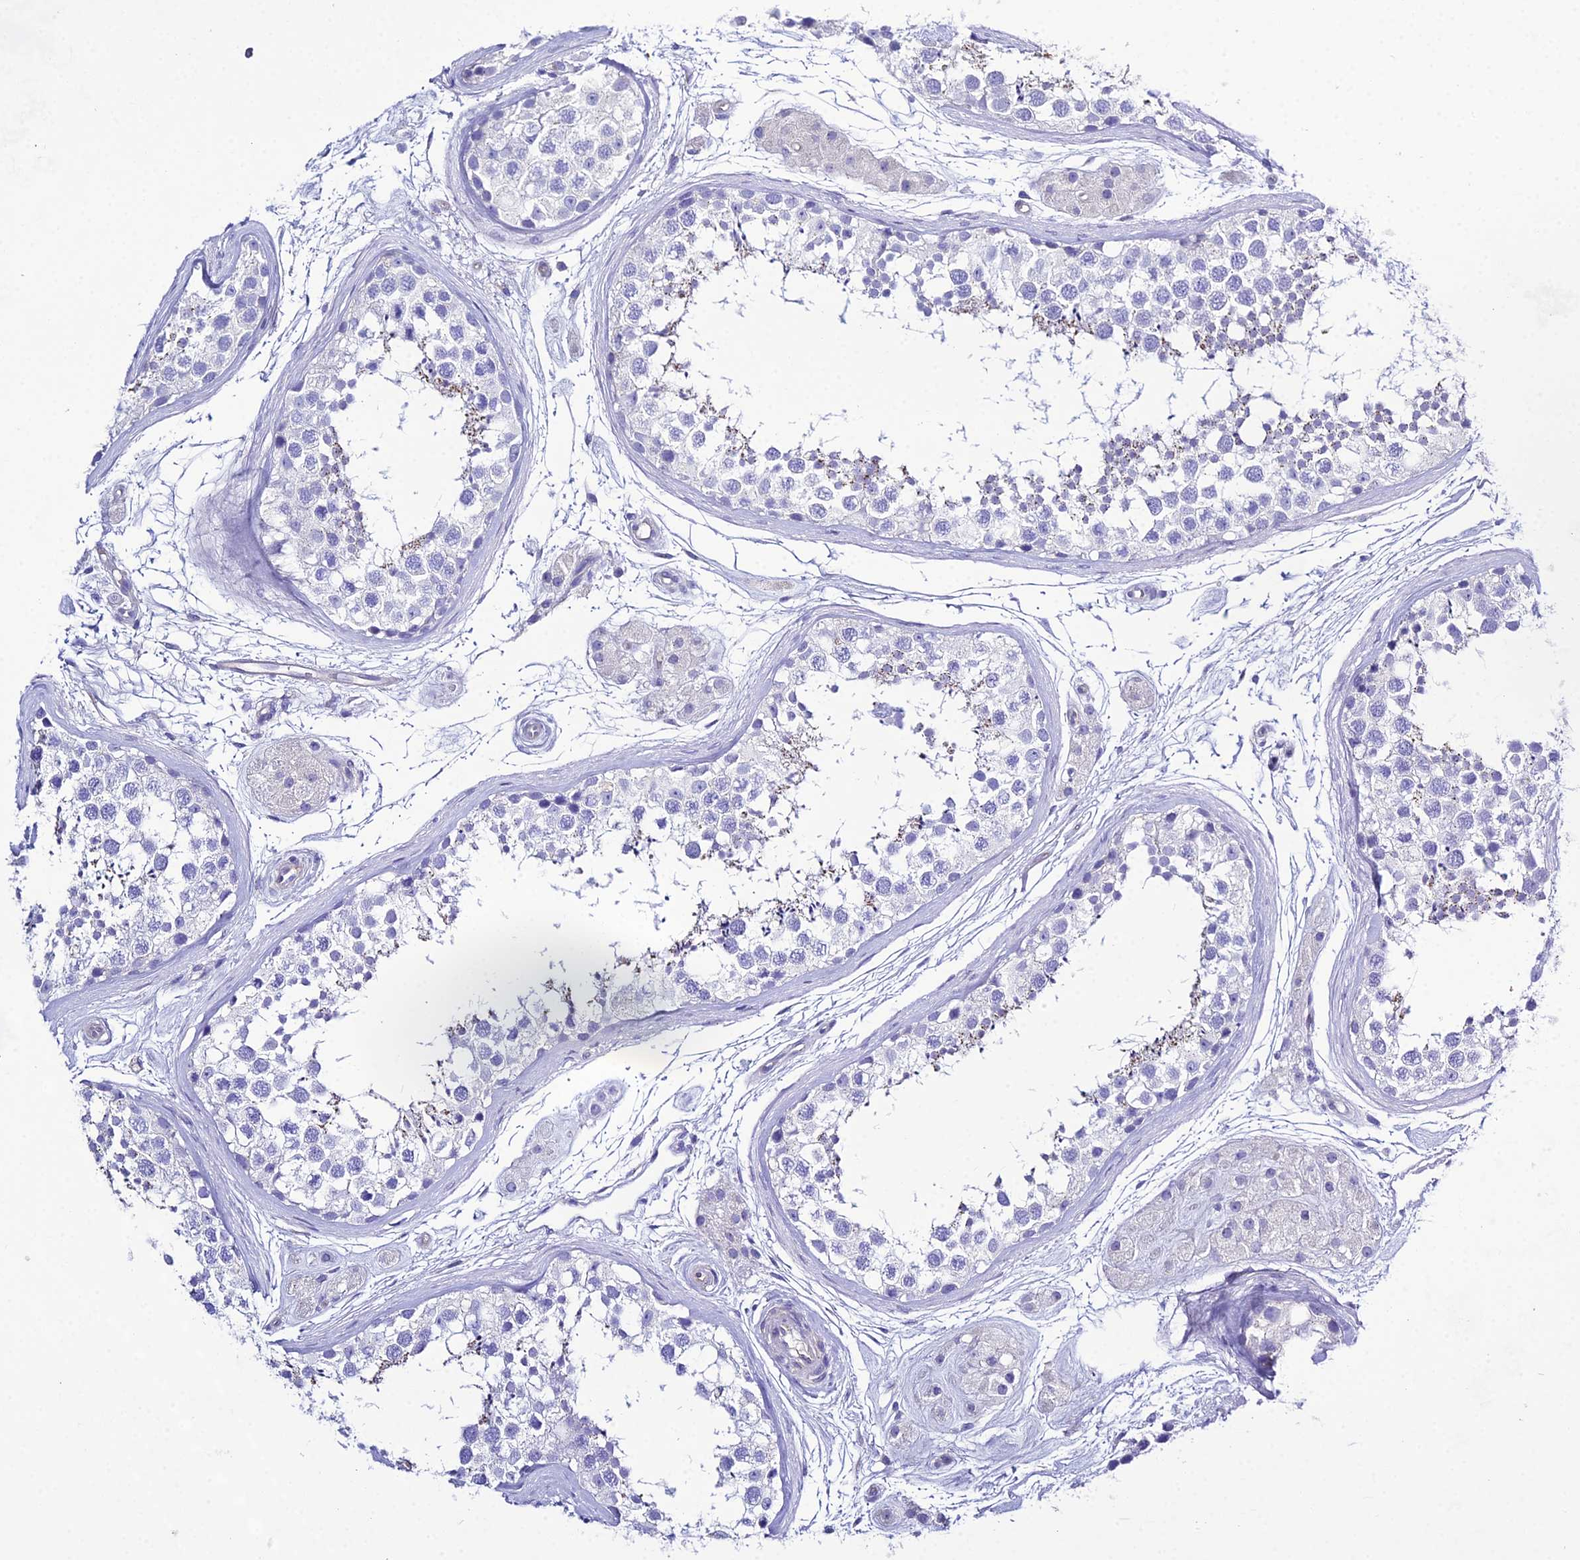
{"staining": {"intensity": "negative", "quantity": "none", "location": "none"}, "tissue": "testis", "cell_type": "Cells in seminiferous ducts", "image_type": "normal", "snomed": [{"axis": "morphology", "description": "Normal tissue, NOS"}, {"axis": "topography", "description": "Testis"}], "caption": "The immunohistochemistry photomicrograph has no significant expression in cells in seminiferous ducts of testis. (Brightfield microscopy of DAB immunohistochemistry at high magnification).", "gene": "OR1Q1", "patient": {"sex": "male", "age": 56}}